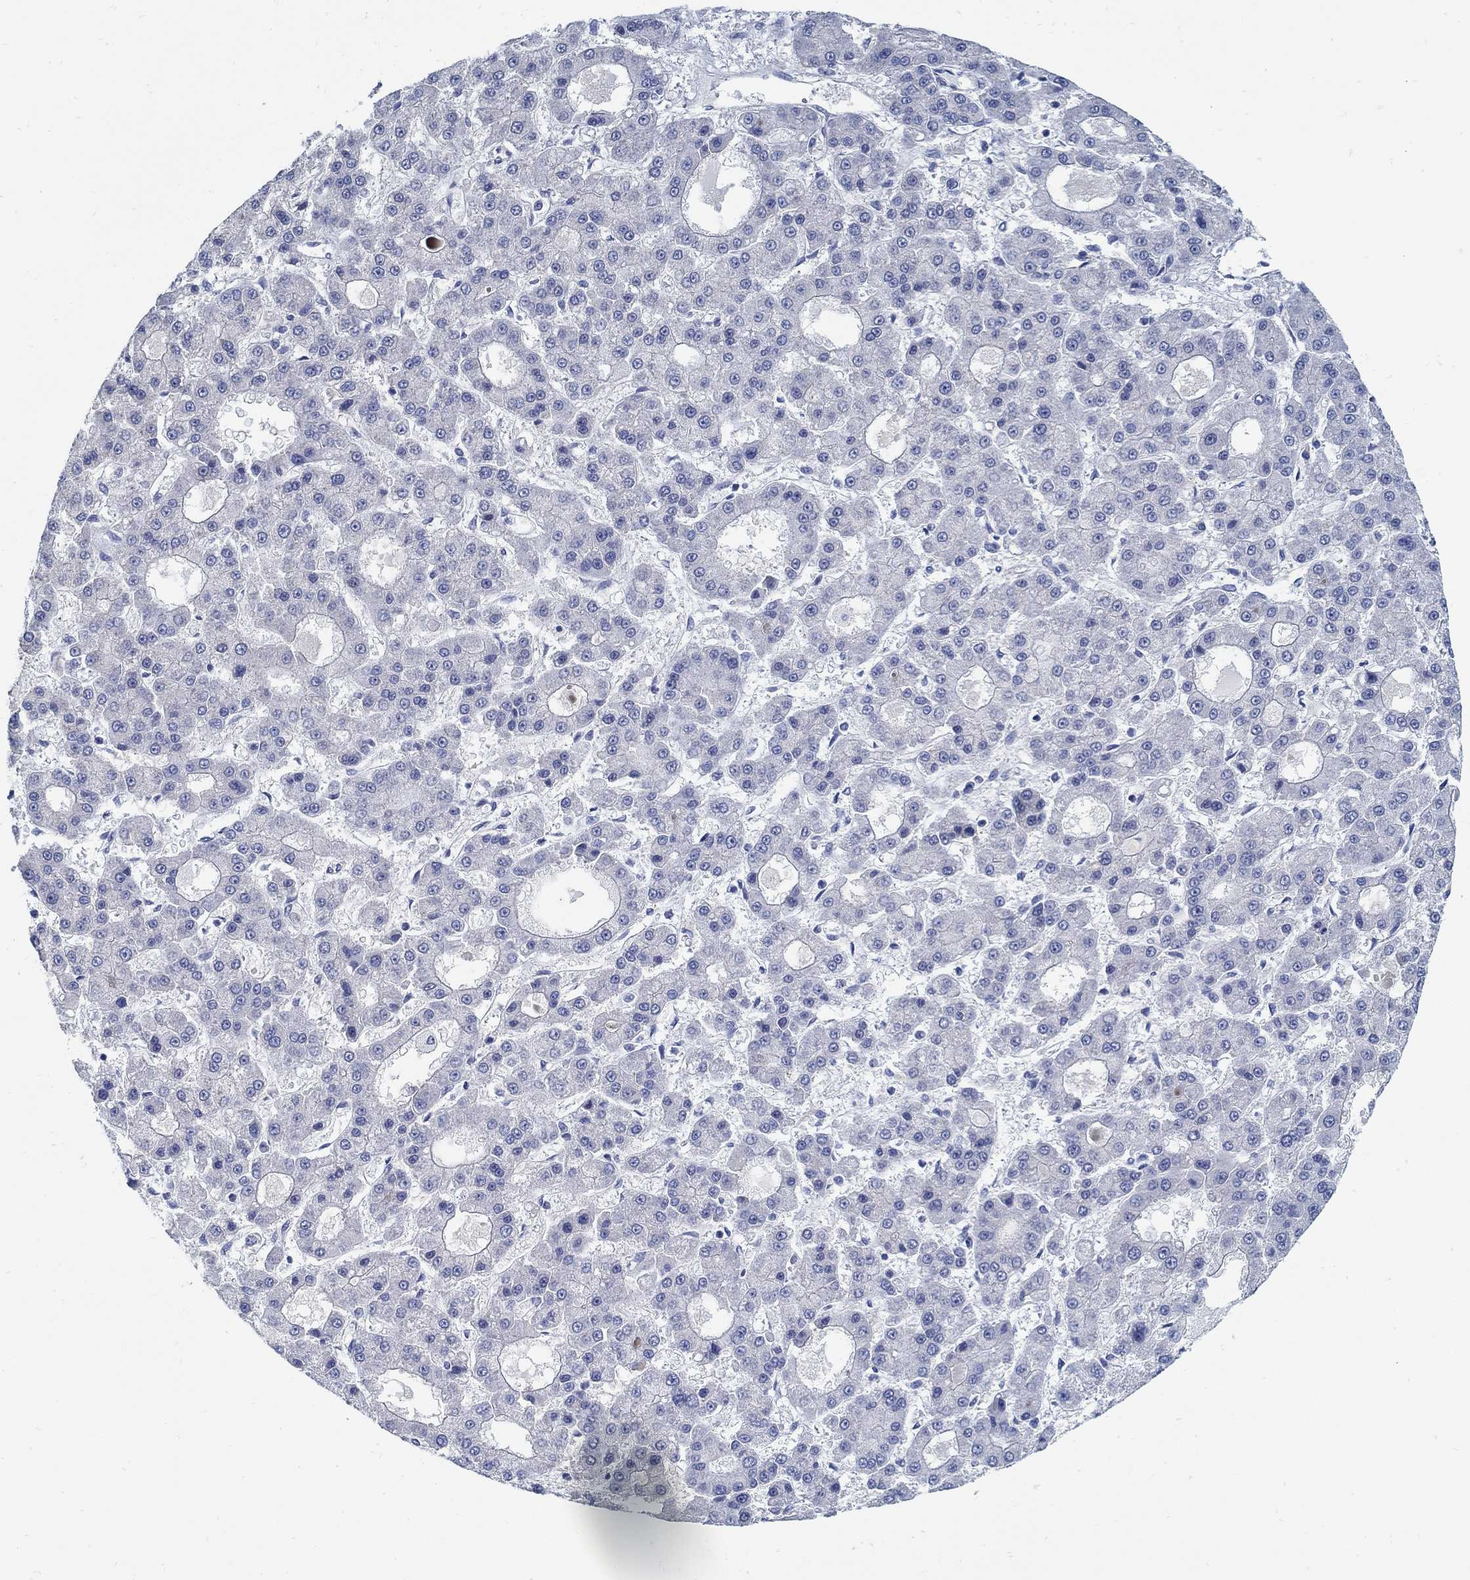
{"staining": {"intensity": "negative", "quantity": "none", "location": "none"}, "tissue": "liver cancer", "cell_type": "Tumor cells", "image_type": "cancer", "snomed": [{"axis": "morphology", "description": "Carcinoma, Hepatocellular, NOS"}, {"axis": "topography", "description": "Liver"}], "caption": "Immunohistochemistry (IHC) micrograph of liver cancer (hepatocellular carcinoma) stained for a protein (brown), which displays no staining in tumor cells. Nuclei are stained in blue.", "gene": "C15orf39", "patient": {"sex": "male", "age": 70}}